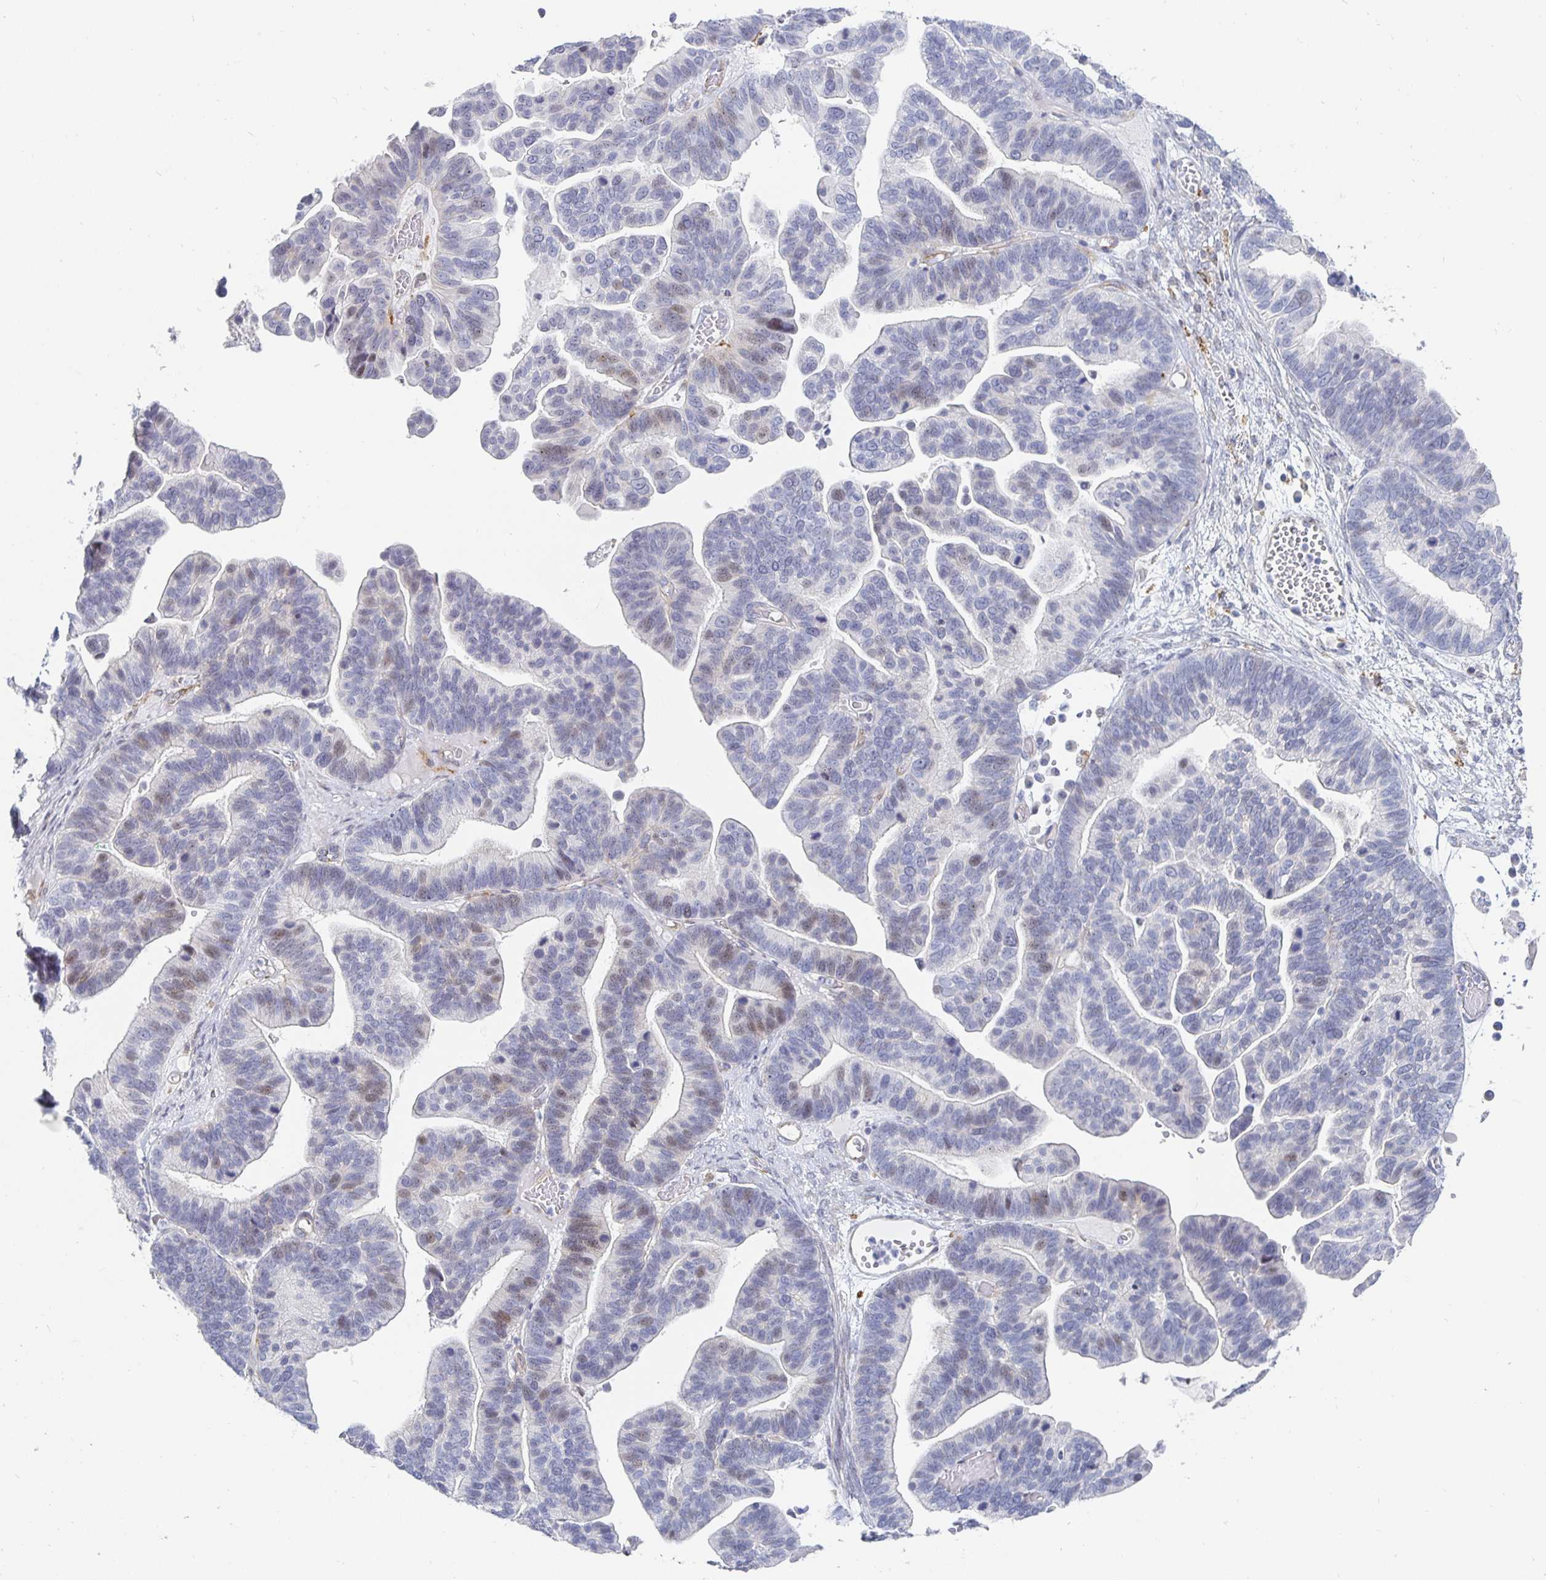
{"staining": {"intensity": "weak", "quantity": "<25%", "location": "nuclear"}, "tissue": "ovarian cancer", "cell_type": "Tumor cells", "image_type": "cancer", "snomed": [{"axis": "morphology", "description": "Cystadenocarcinoma, serous, NOS"}, {"axis": "topography", "description": "Ovary"}], "caption": "The photomicrograph shows no staining of tumor cells in ovarian cancer (serous cystadenocarcinoma).", "gene": "S100G", "patient": {"sex": "female", "age": 56}}